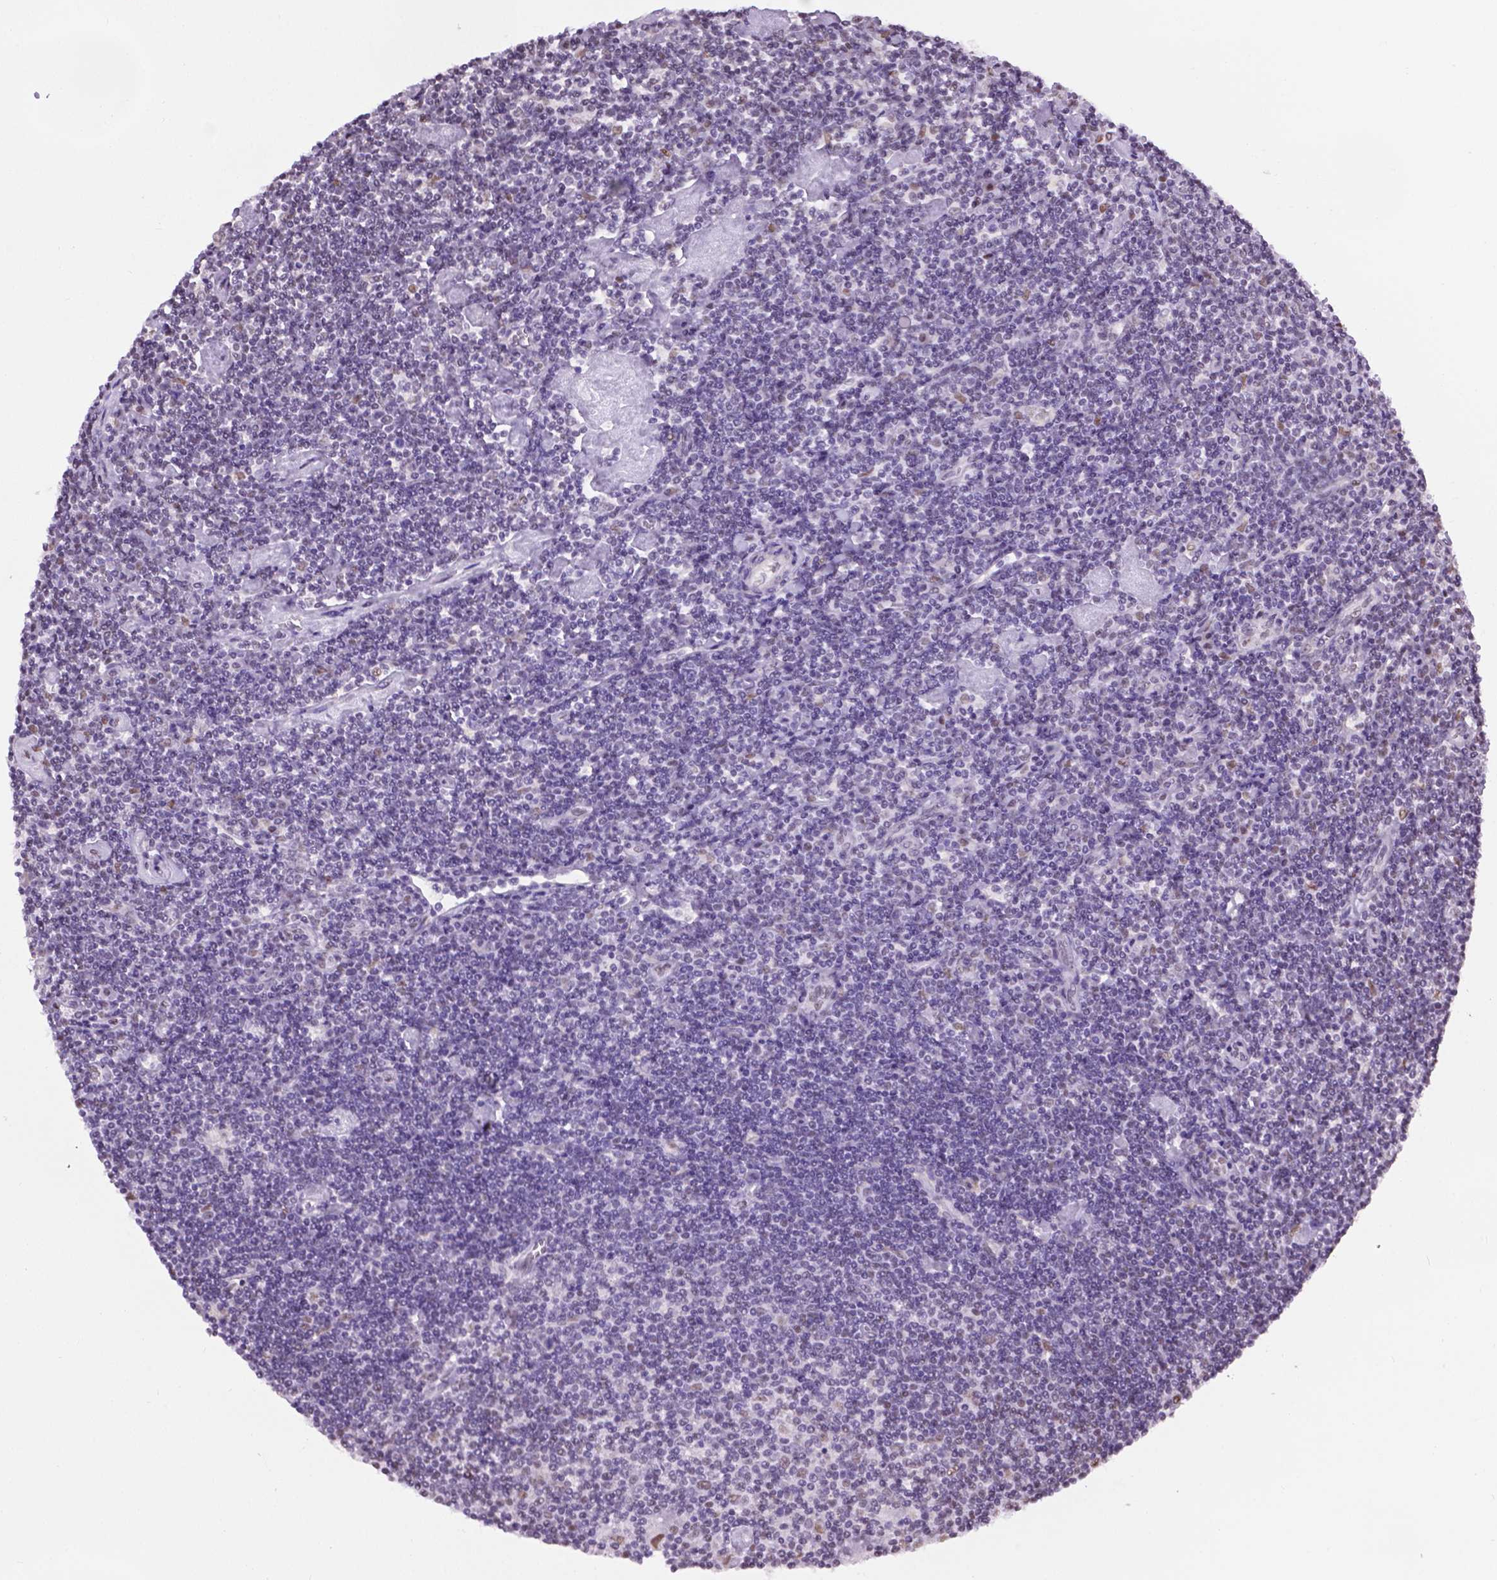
{"staining": {"intensity": "weak", "quantity": "25%-75%", "location": "nuclear"}, "tissue": "lymphoma", "cell_type": "Tumor cells", "image_type": "cancer", "snomed": [{"axis": "morphology", "description": "Hodgkin's disease, NOS"}, {"axis": "topography", "description": "Lymph node"}], "caption": "A photomicrograph of lymphoma stained for a protein demonstrates weak nuclear brown staining in tumor cells.", "gene": "ABI2", "patient": {"sex": "male", "age": 40}}